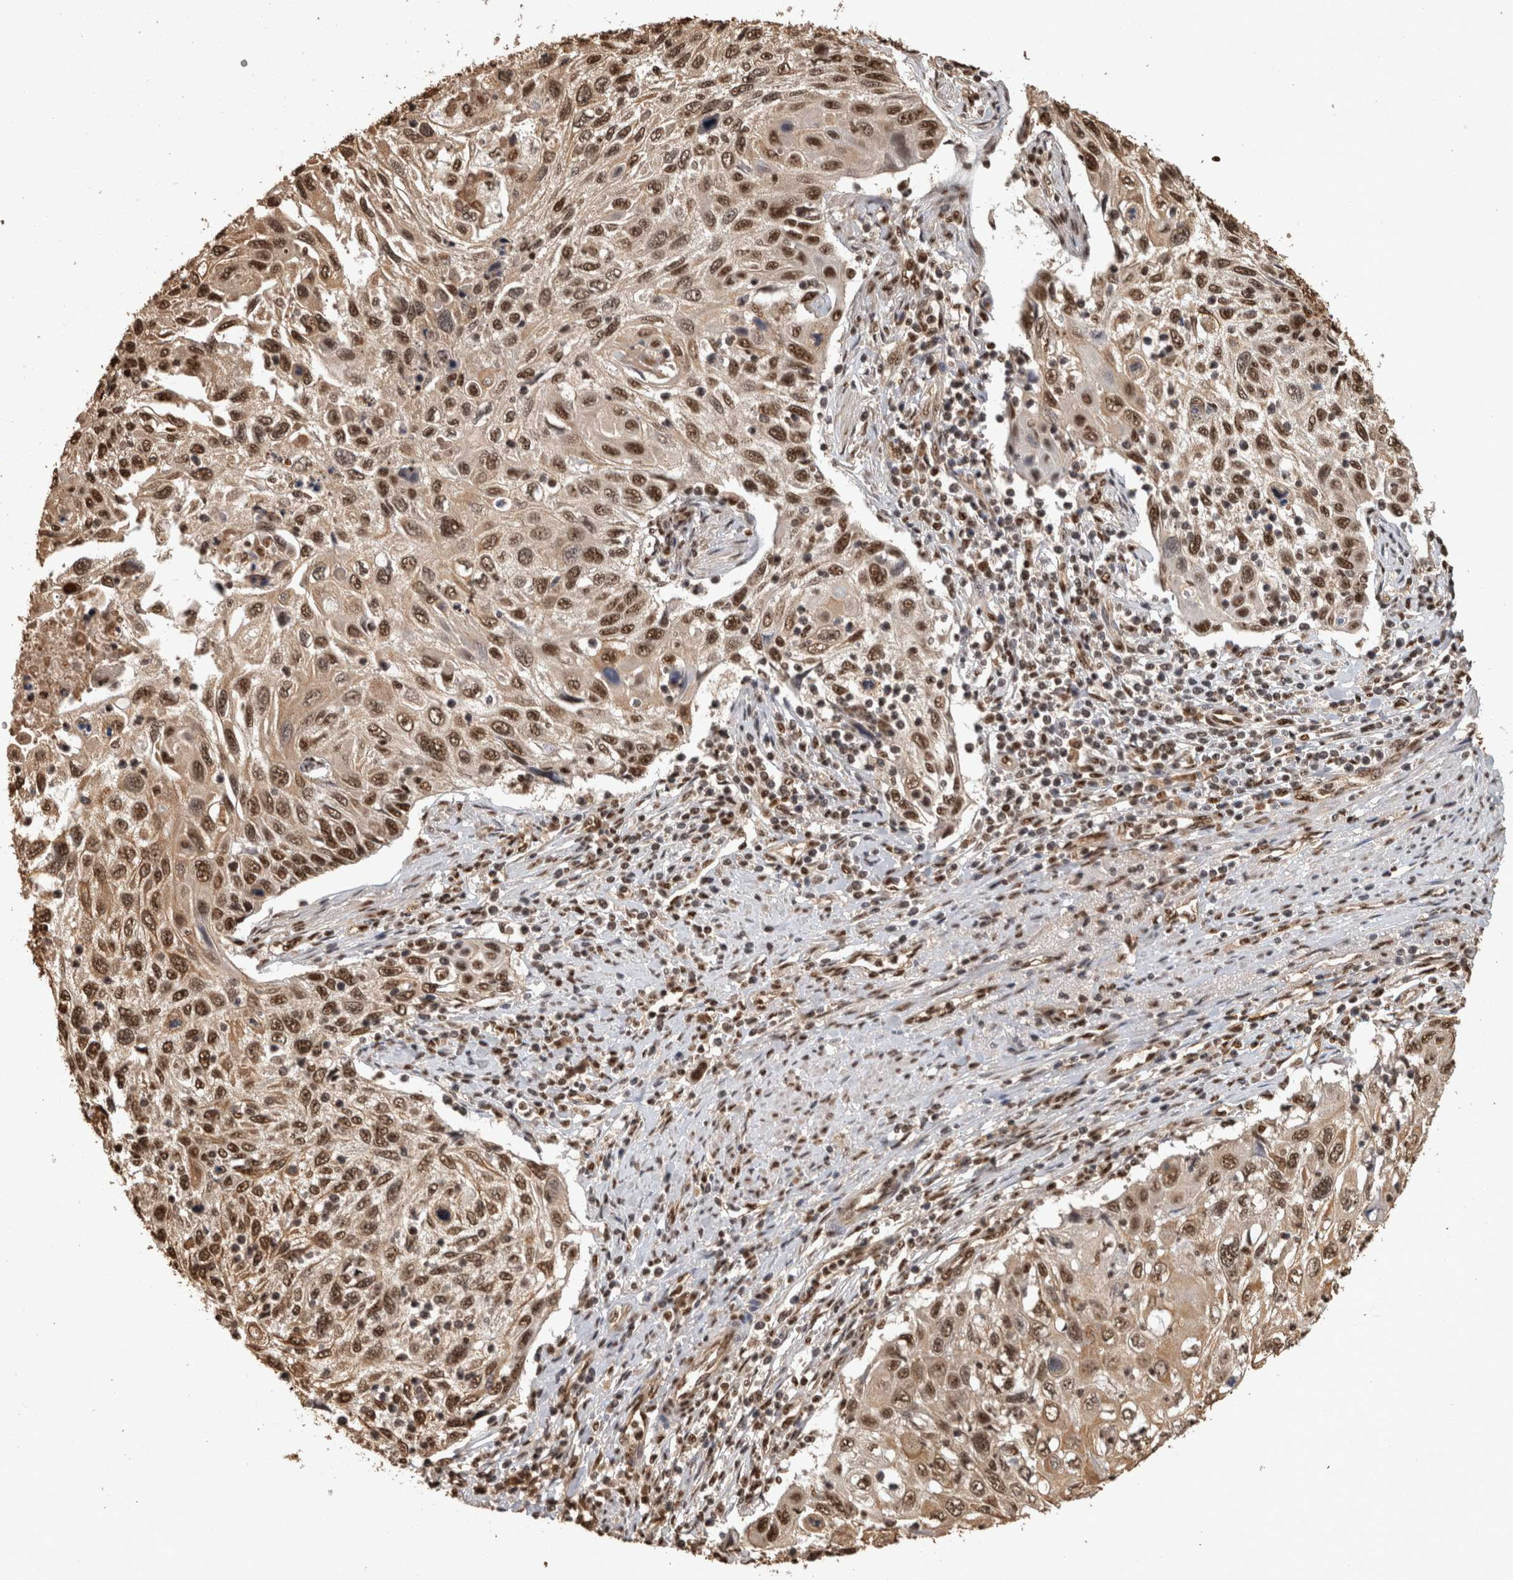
{"staining": {"intensity": "moderate", "quantity": ">75%", "location": "nuclear"}, "tissue": "cervical cancer", "cell_type": "Tumor cells", "image_type": "cancer", "snomed": [{"axis": "morphology", "description": "Squamous cell carcinoma, NOS"}, {"axis": "topography", "description": "Cervix"}], "caption": "Immunohistochemical staining of human cervical cancer shows moderate nuclear protein expression in about >75% of tumor cells.", "gene": "RAD50", "patient": {"sex": "female", "age": 70}}